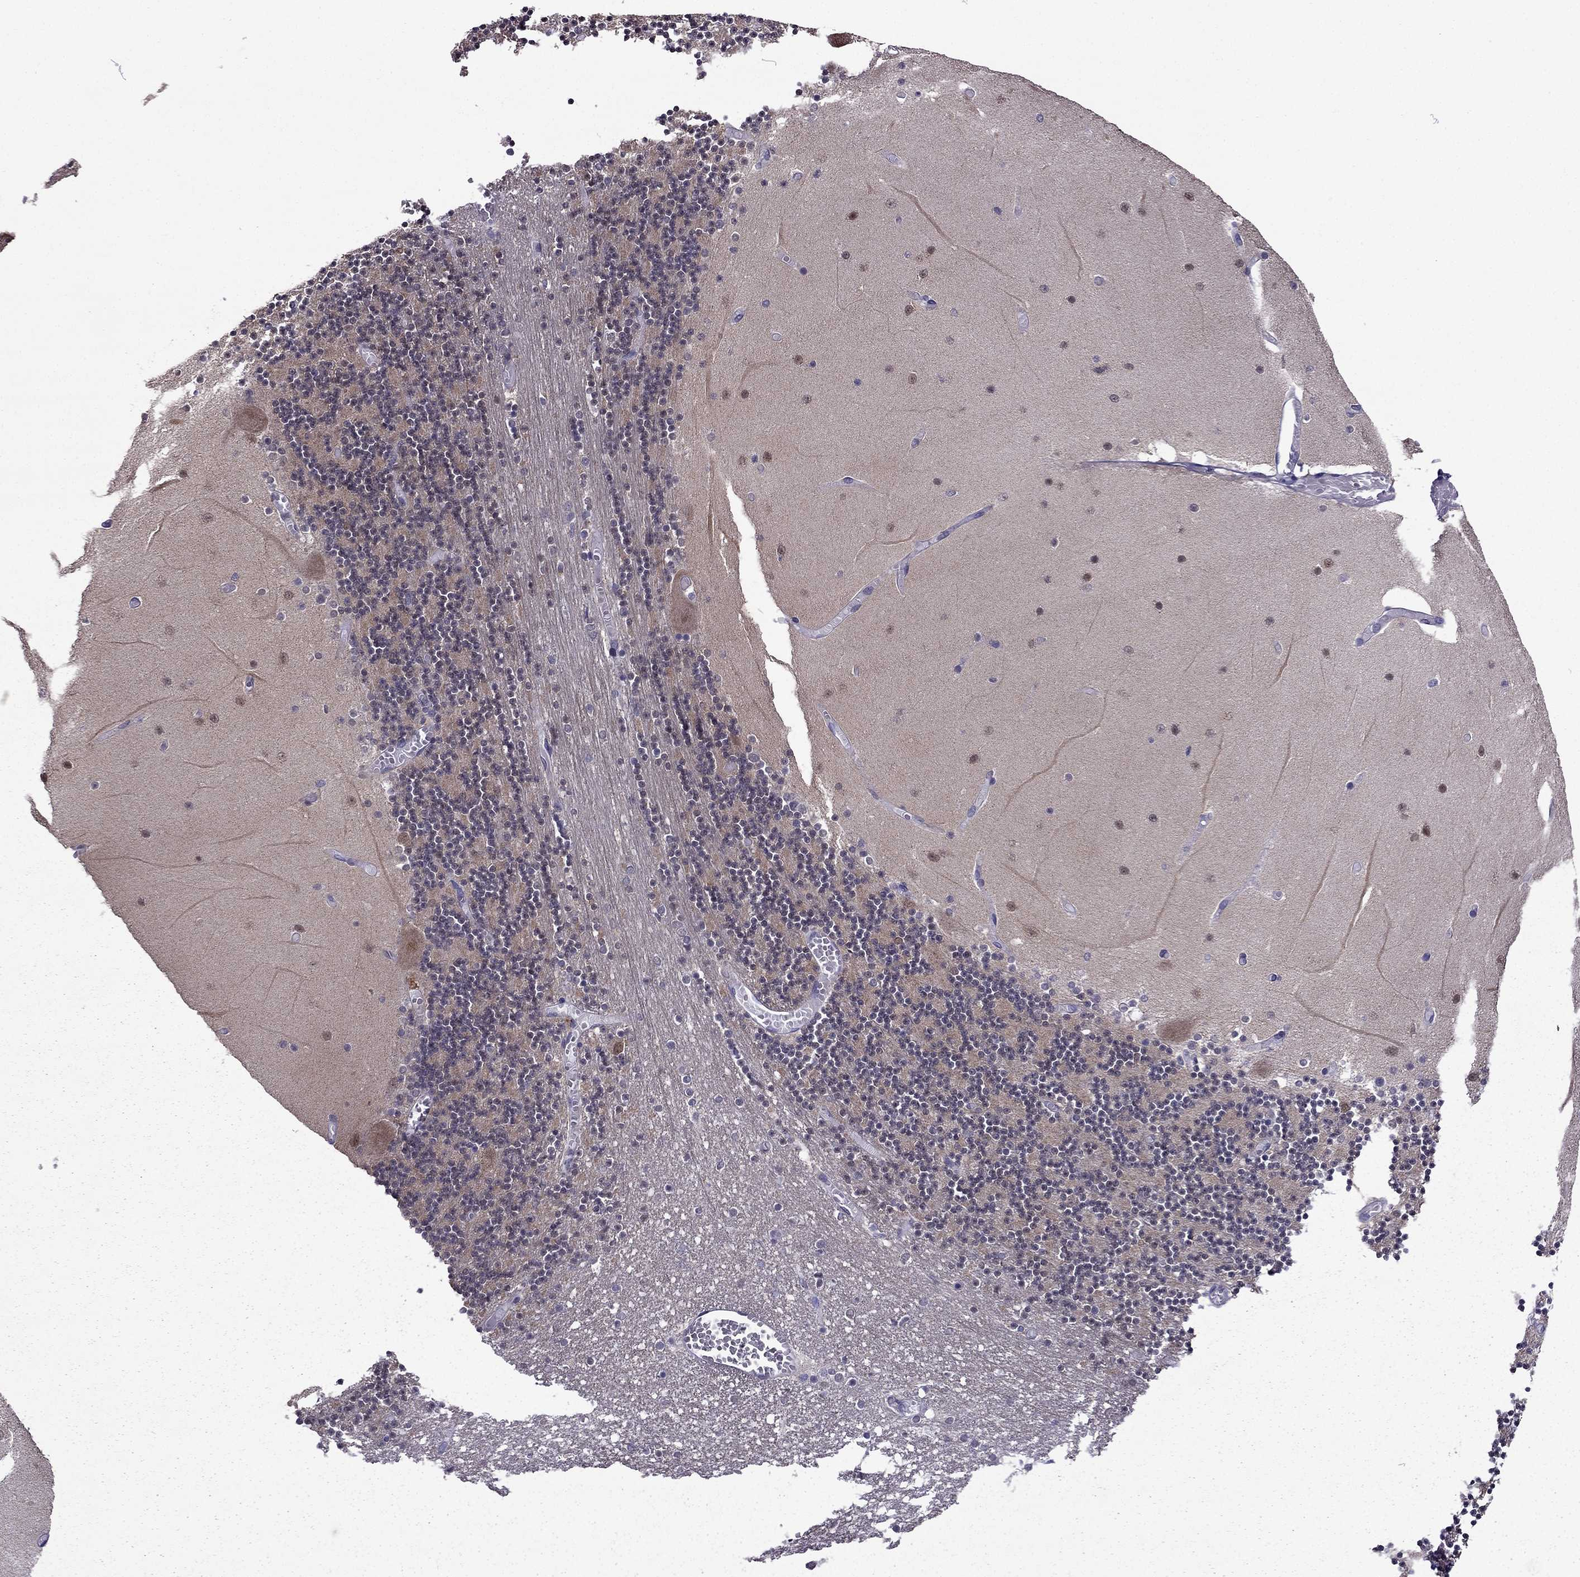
{"staining": {"intensity": "weak", "quantity": "<25%", "location": "cytoplasmic/membranous,nuclear"}, "tissue": "cerebellum", "cell_type": "Cells in granular layer", "image_type": "normal", "snomed": [{"axis": "morphology", "description": "Normal tissue, NOS"}, {"axis": "topography", "description": "Cerebellum"}], "caption": "There is no significant positivity in cells in granular layer of cerebellum.", "gene": "CDK5", "patient": {"sex": "female", "age": 28}}